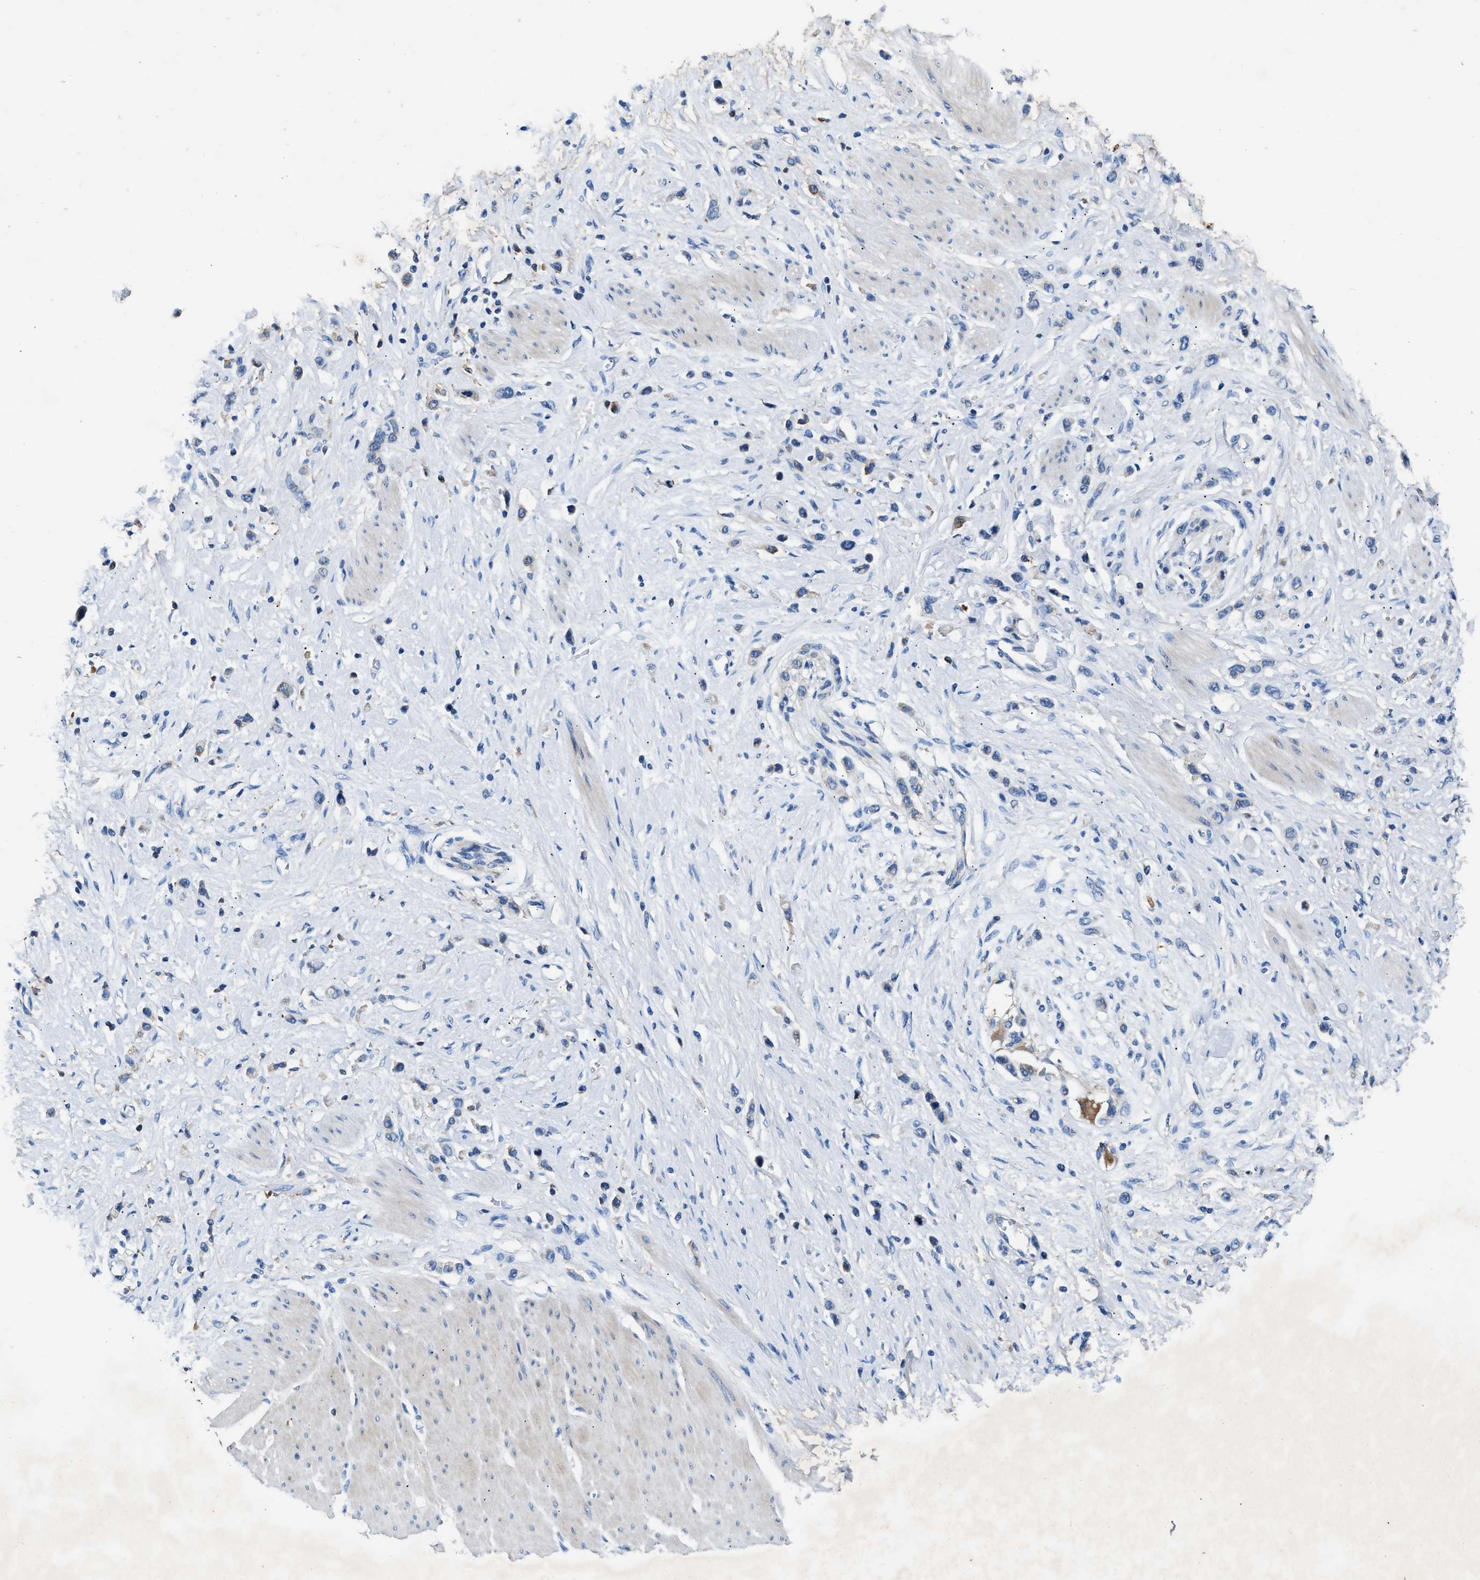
{"staining": {"intensity": "negative", "quantity": "none", "location": "none"}, "tissue": "stomach cancer", "cell_type": "Tumor cells", "image_type": "cancer", "snomed": [{"axis": "morphology", "description": "Adenocarcinoma, NOS"}, {"axis": "topography", "description": "Stomach"}], "caption": "Stomach cancer (adenocarcinoma) stained for a protein using IHC exhibits no positivity tumor cells.", "gene": "TUT7", "patient": {"sex": "female", "age": 65}}